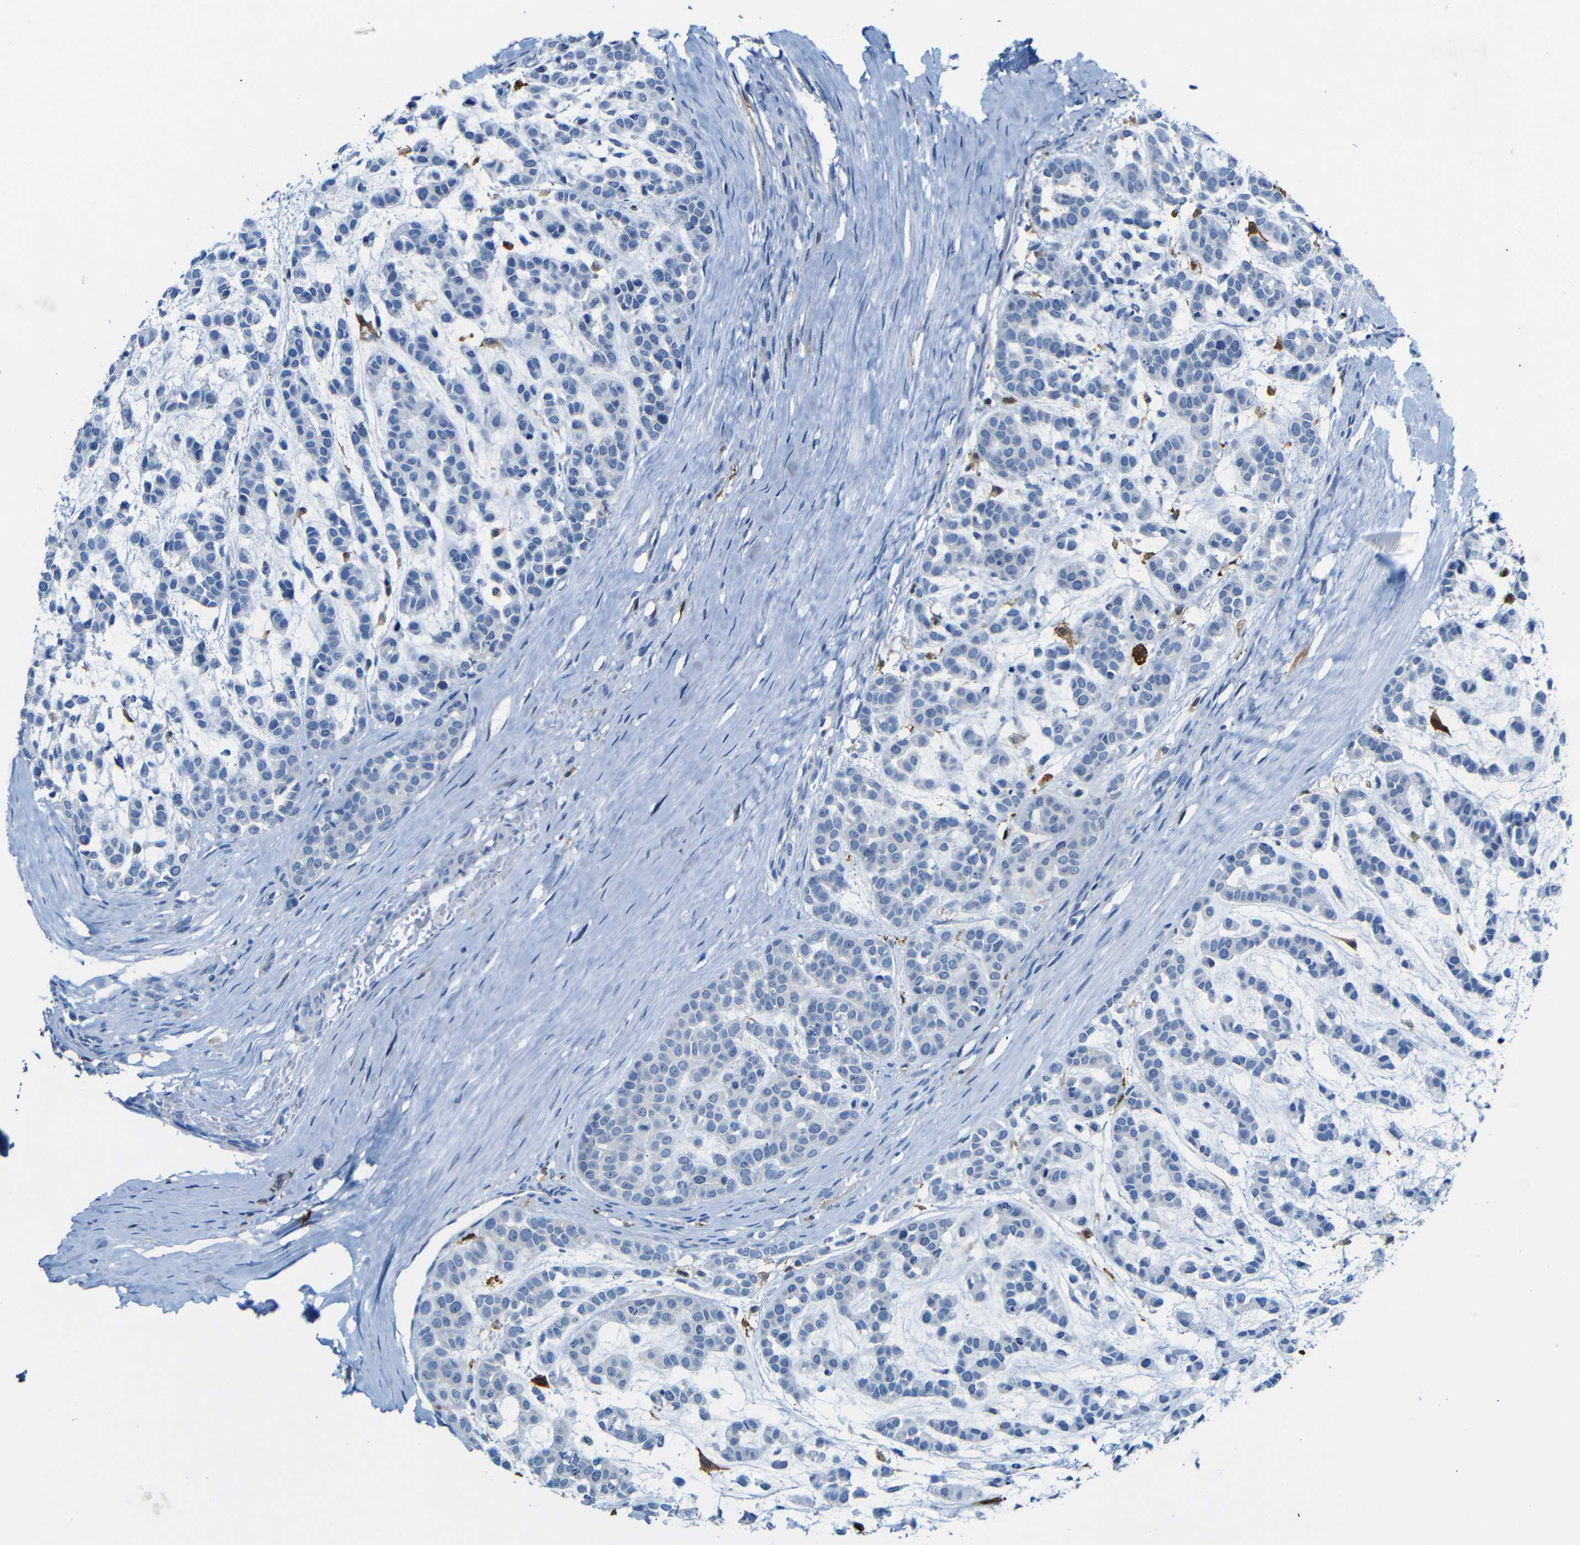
{"staining": {"intensity": "negative", "quantity": "none", "location": "none"}, "tissue": "head and neck cancer", "cell_type": "Tumor cells", "image_type": "cancer", "snomed": [{"axis": "morphology", "description": "Adenocarcinoma, NOS"}, {"axis": "morphology", "description": "Adenoma, NOS"}, {"axis": "topography", "description": "Head-Neck"}], "caption": "This image is of head and neck cancer (adenocarcinoma) stained with immunohistochemistry (IHC) to label a protein in brown with the nuclei are counter-stained blue. There is no expression in tumor cells. Brightfield microscopy of immunohistochemistry stained with DAB (3,3'-diaminobenzidine) (brown) and hematoxylin (blue), captured at high magnification.", "gene": "C1orf210", "patient": {"sex": "female", "age": 55}}